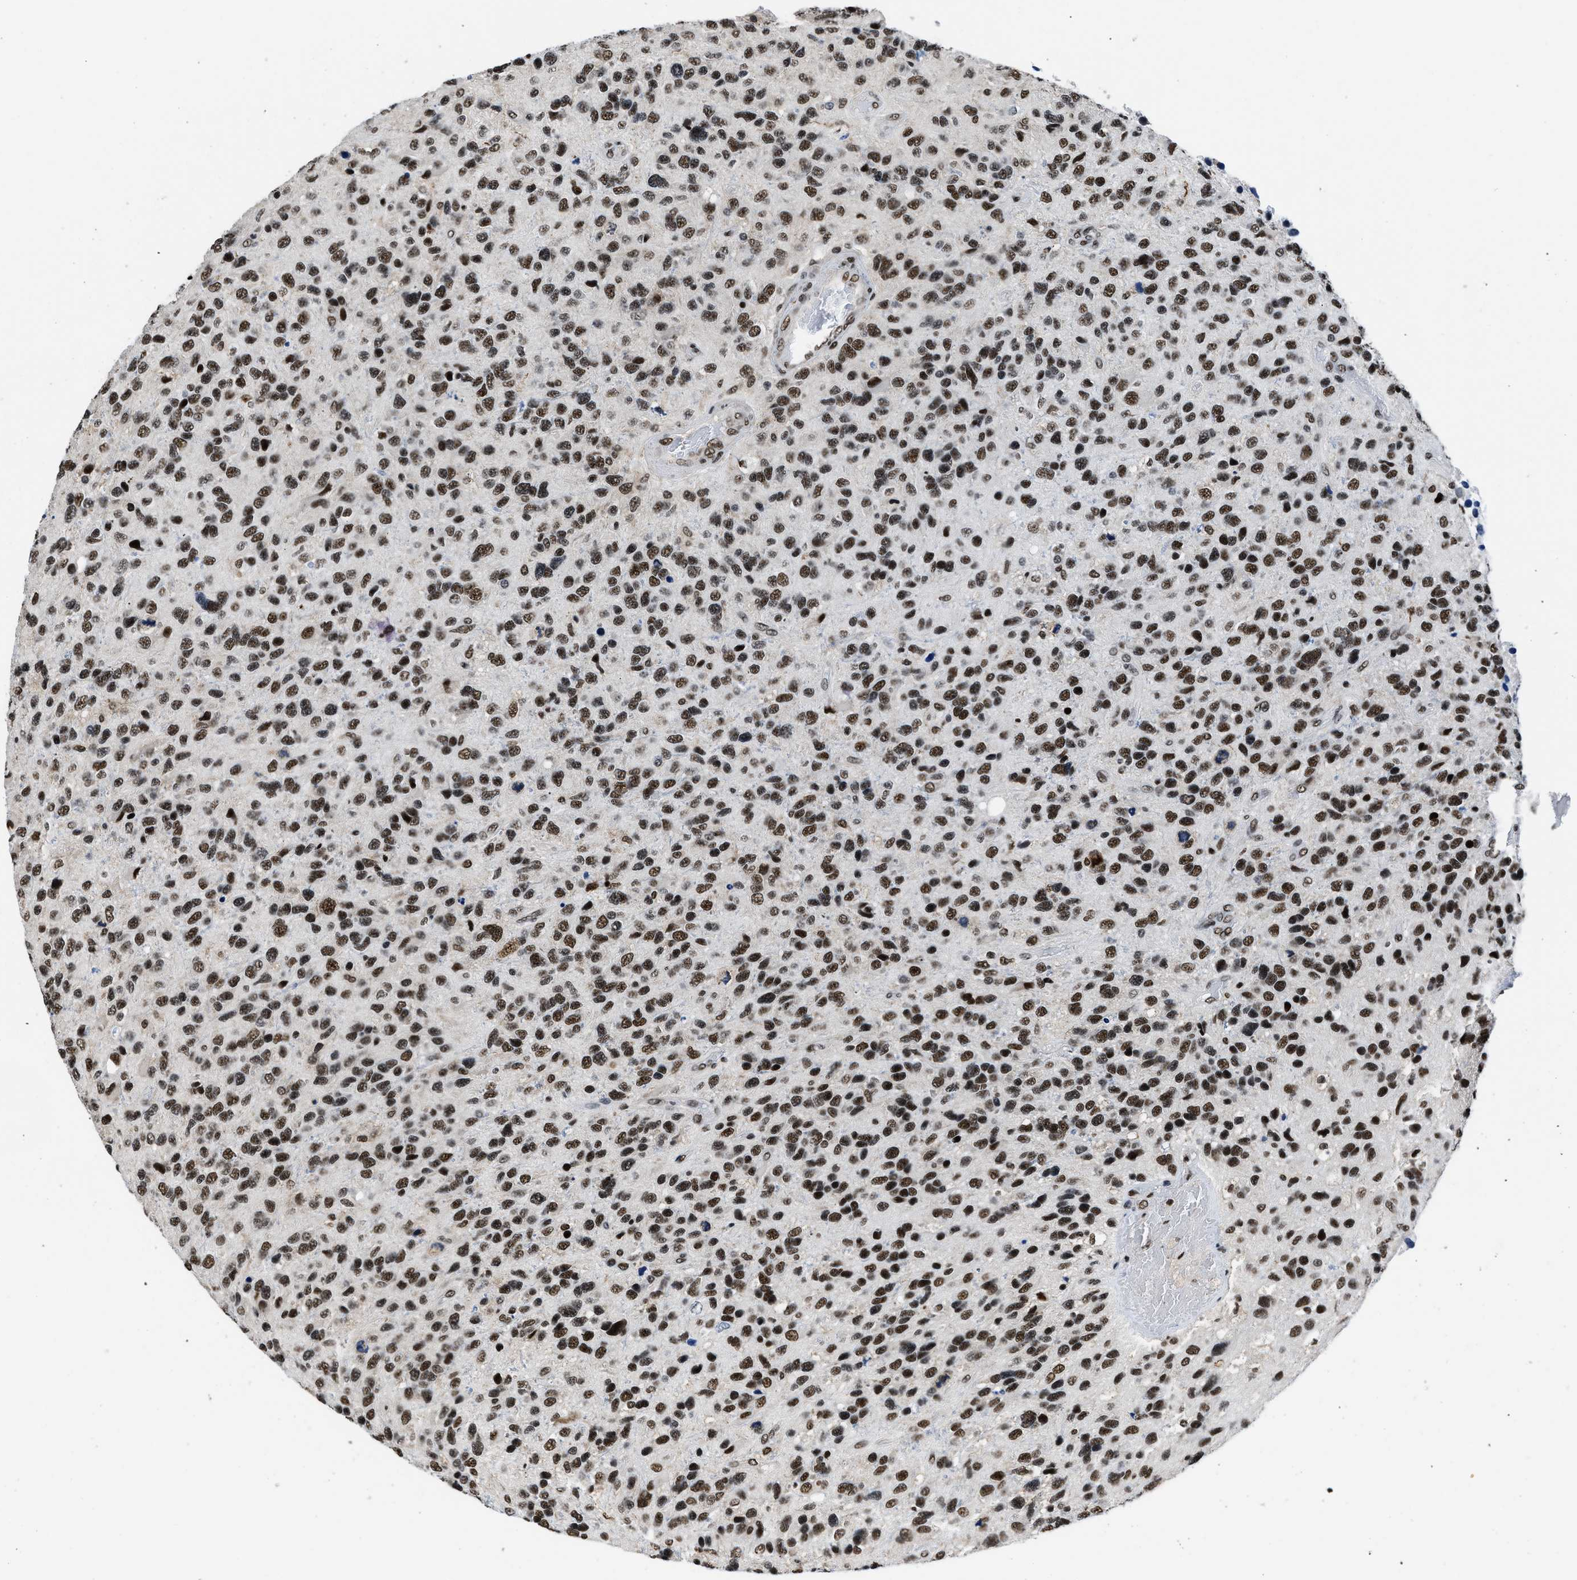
{"staining": {"intensity": "strong", "quantity": ">75%", "location": "nuclear"}, "tissue": "glioma", "cell_type": "Tumor cells", "image_type": "cancer", "snomed": [{"axis": "morphology", "description": "Glioma, malignant, High grade"}, {"axis": "topography", "description": "Brain"}], "caption": "About >75% of tumor cells in glioma demonstrate strong nuclear protein expression as visualized by brown immunohistochemical staining.", "gene": "HNRNPH2", "patient": {"sex": "female", "age": 58}}